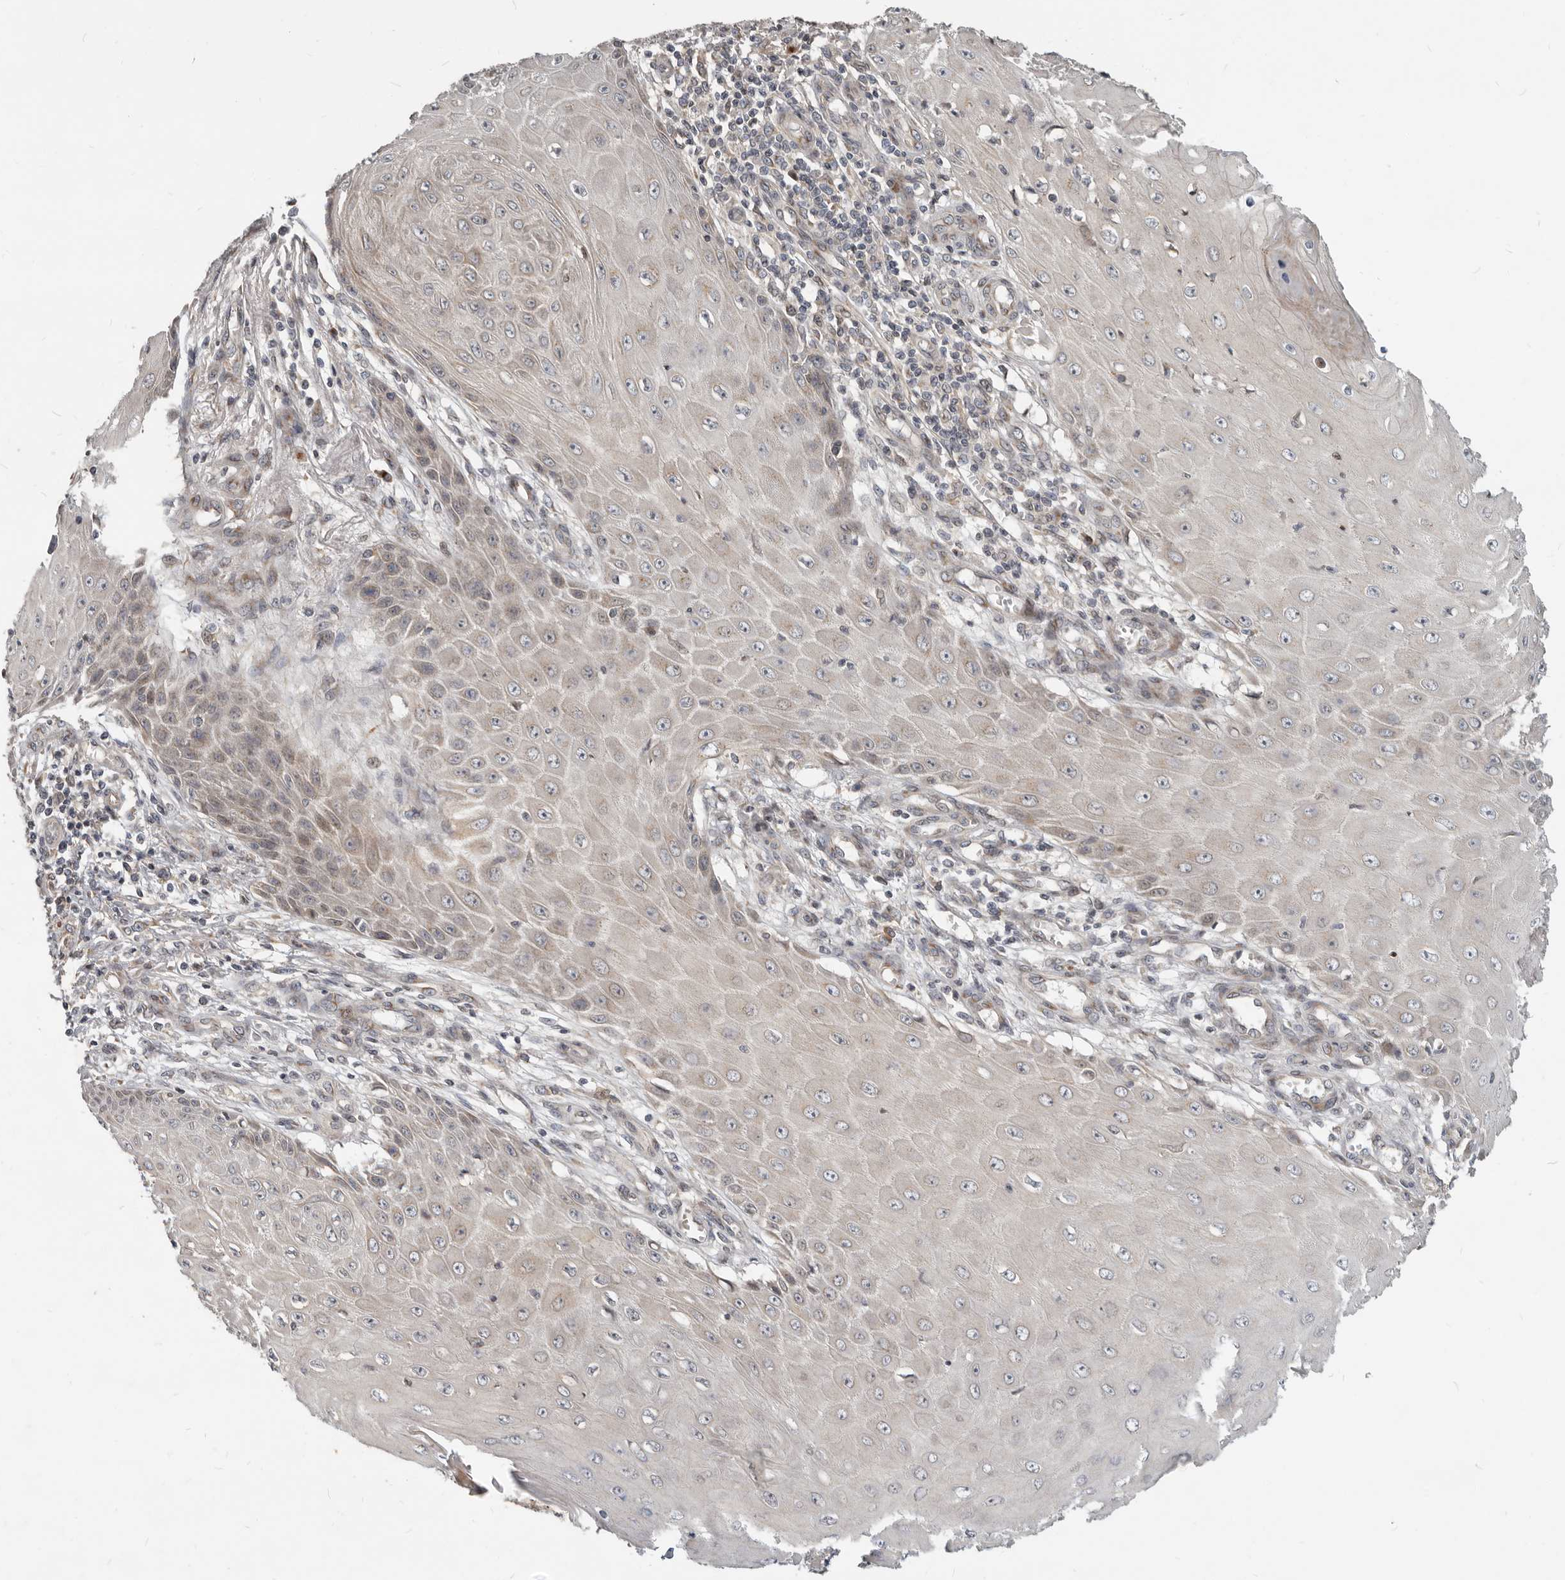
{"staining": {"intensity": "moderate", "quantity": "<25%", "location": "cytoplasmic/membranous"}, "tissue": "skin cancer", "cell_type": "Tumor cells", "image_type": "cancer", "snomed": [{"axis": "morphology", "description": "Squamous cell carcinoma, NOS"}, {"axis": "topography", "description": "Skin"}], "caption": "Skin cancer was stained to show a protein in brown. There is low levels of moderate cytoplasmic/membranous staining in approximately <25% of tumor cells. The protein is stained brown, and the nuclei are stained in blue (DAB IHC with brightfield microscopy, high magnification).", "gene": "NPY4R", "patient": {"sex": "female", "age": 73}}